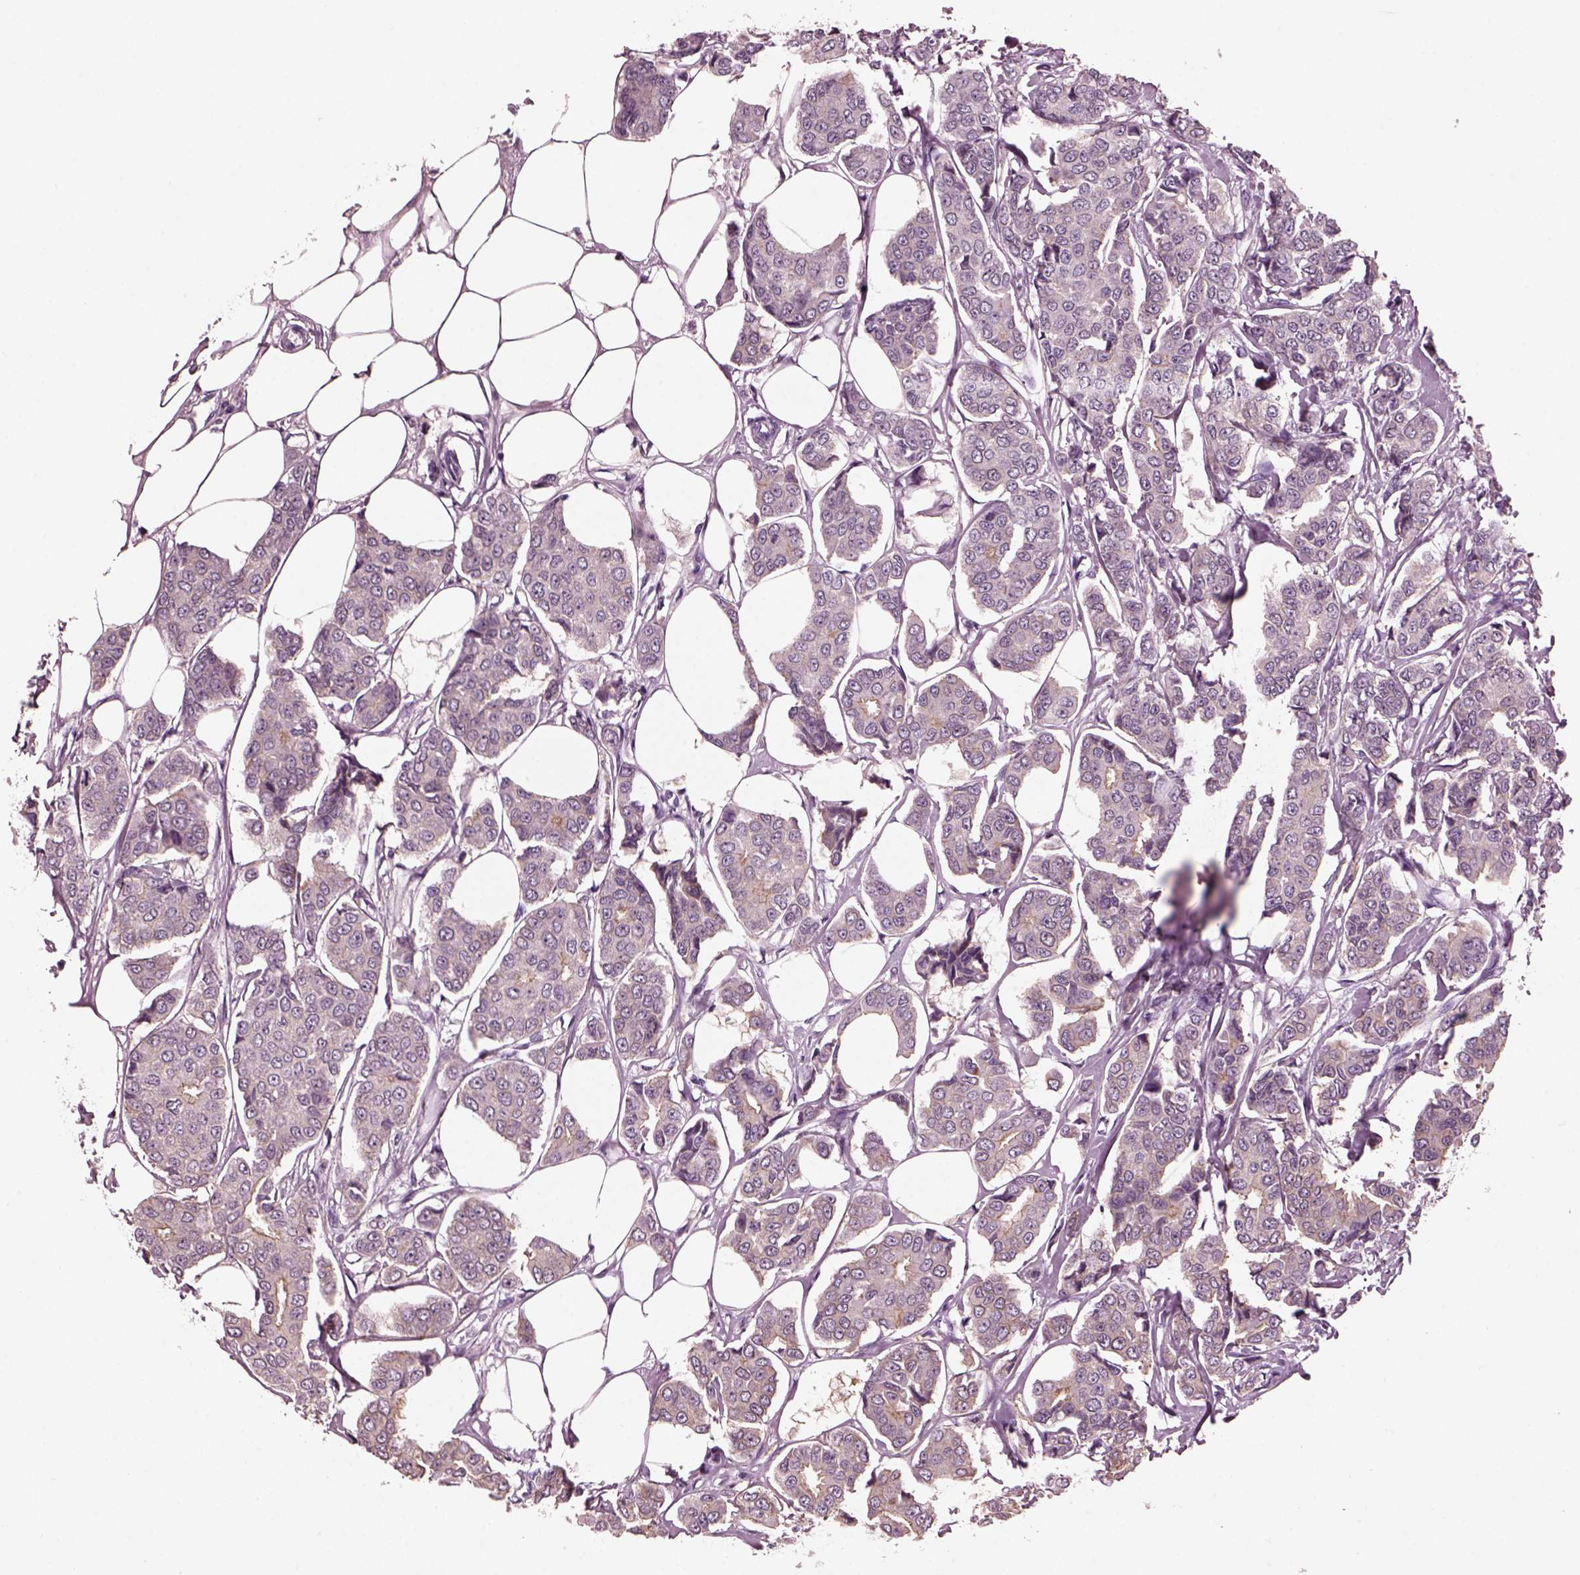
{"staining": {"intensity": "negative", "quantity": "none", "location": "none"}, "tissue": "breast cancer", "cell_type": "Tumor cells", "image_type": "cancer", "snomed": [{"axis": "morphology", "description": "Duct carcinoma"}, {"axis": "topography", "description": "Breast"}], "caption": "Image shows no significant protein positivity in tumor cells of intraductal carcinoma (breast).", "gene": "SHTN1", "patient": {"sex": "female", "age": 94}}